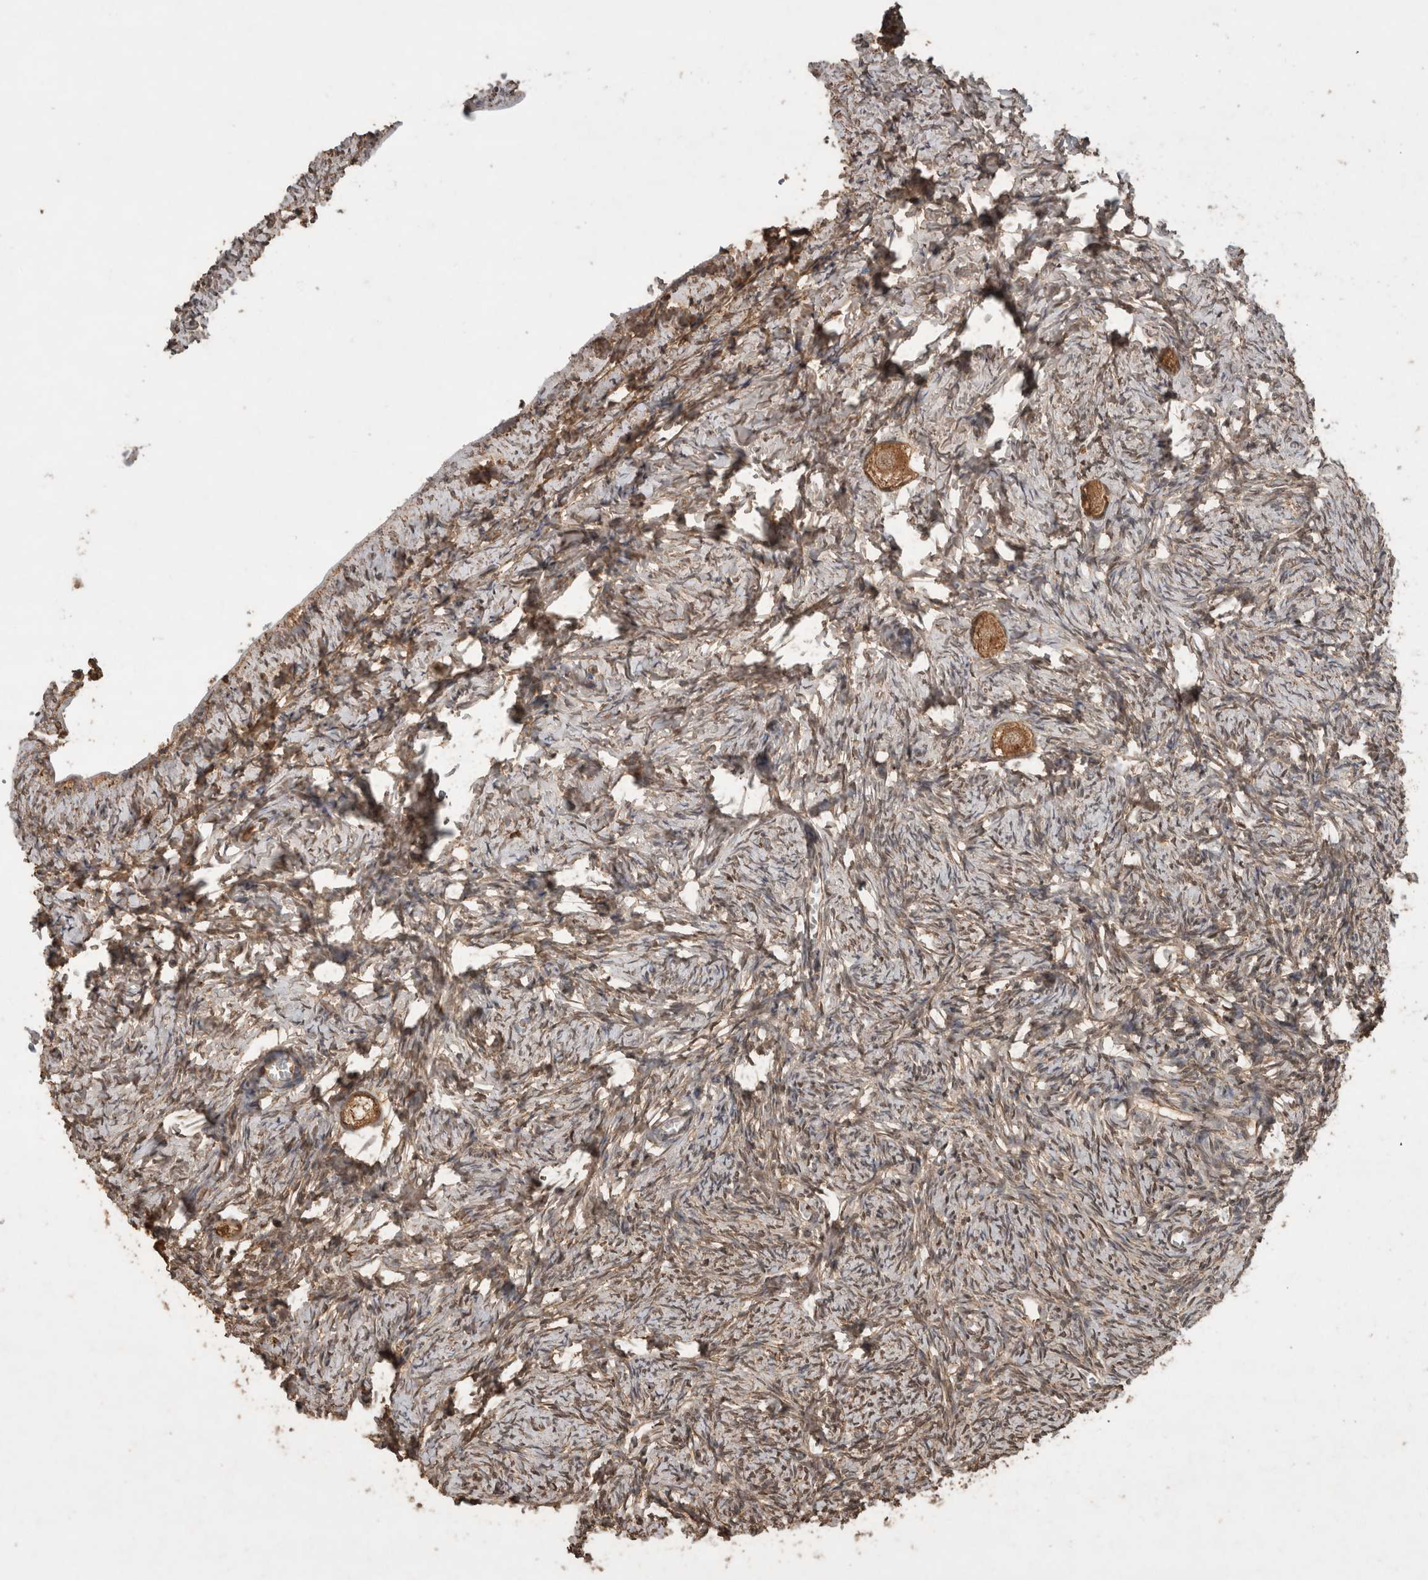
{"staining": {"intensity": "moderate", "quantity": ">75%", "location": "cytoplasmic/membranous"}, "tissue": "ovary", "cell_type": "Follicle cells", "image_type": "normal", "snomed": [{"axis": "morphology", "description": "Normal tissue, NOS"}, {"axis": "topography", "description": "Ovary"}], "caption": "Brown immunohistochemical staining in benign ovary displays moderate cytoplasmic/membranous staining in about >75% of follicle cells. (IHC, brightfield microscopy, high magnification).", "gene": "OTUD7B", "patient": {"sex": "female", "age": 27}}